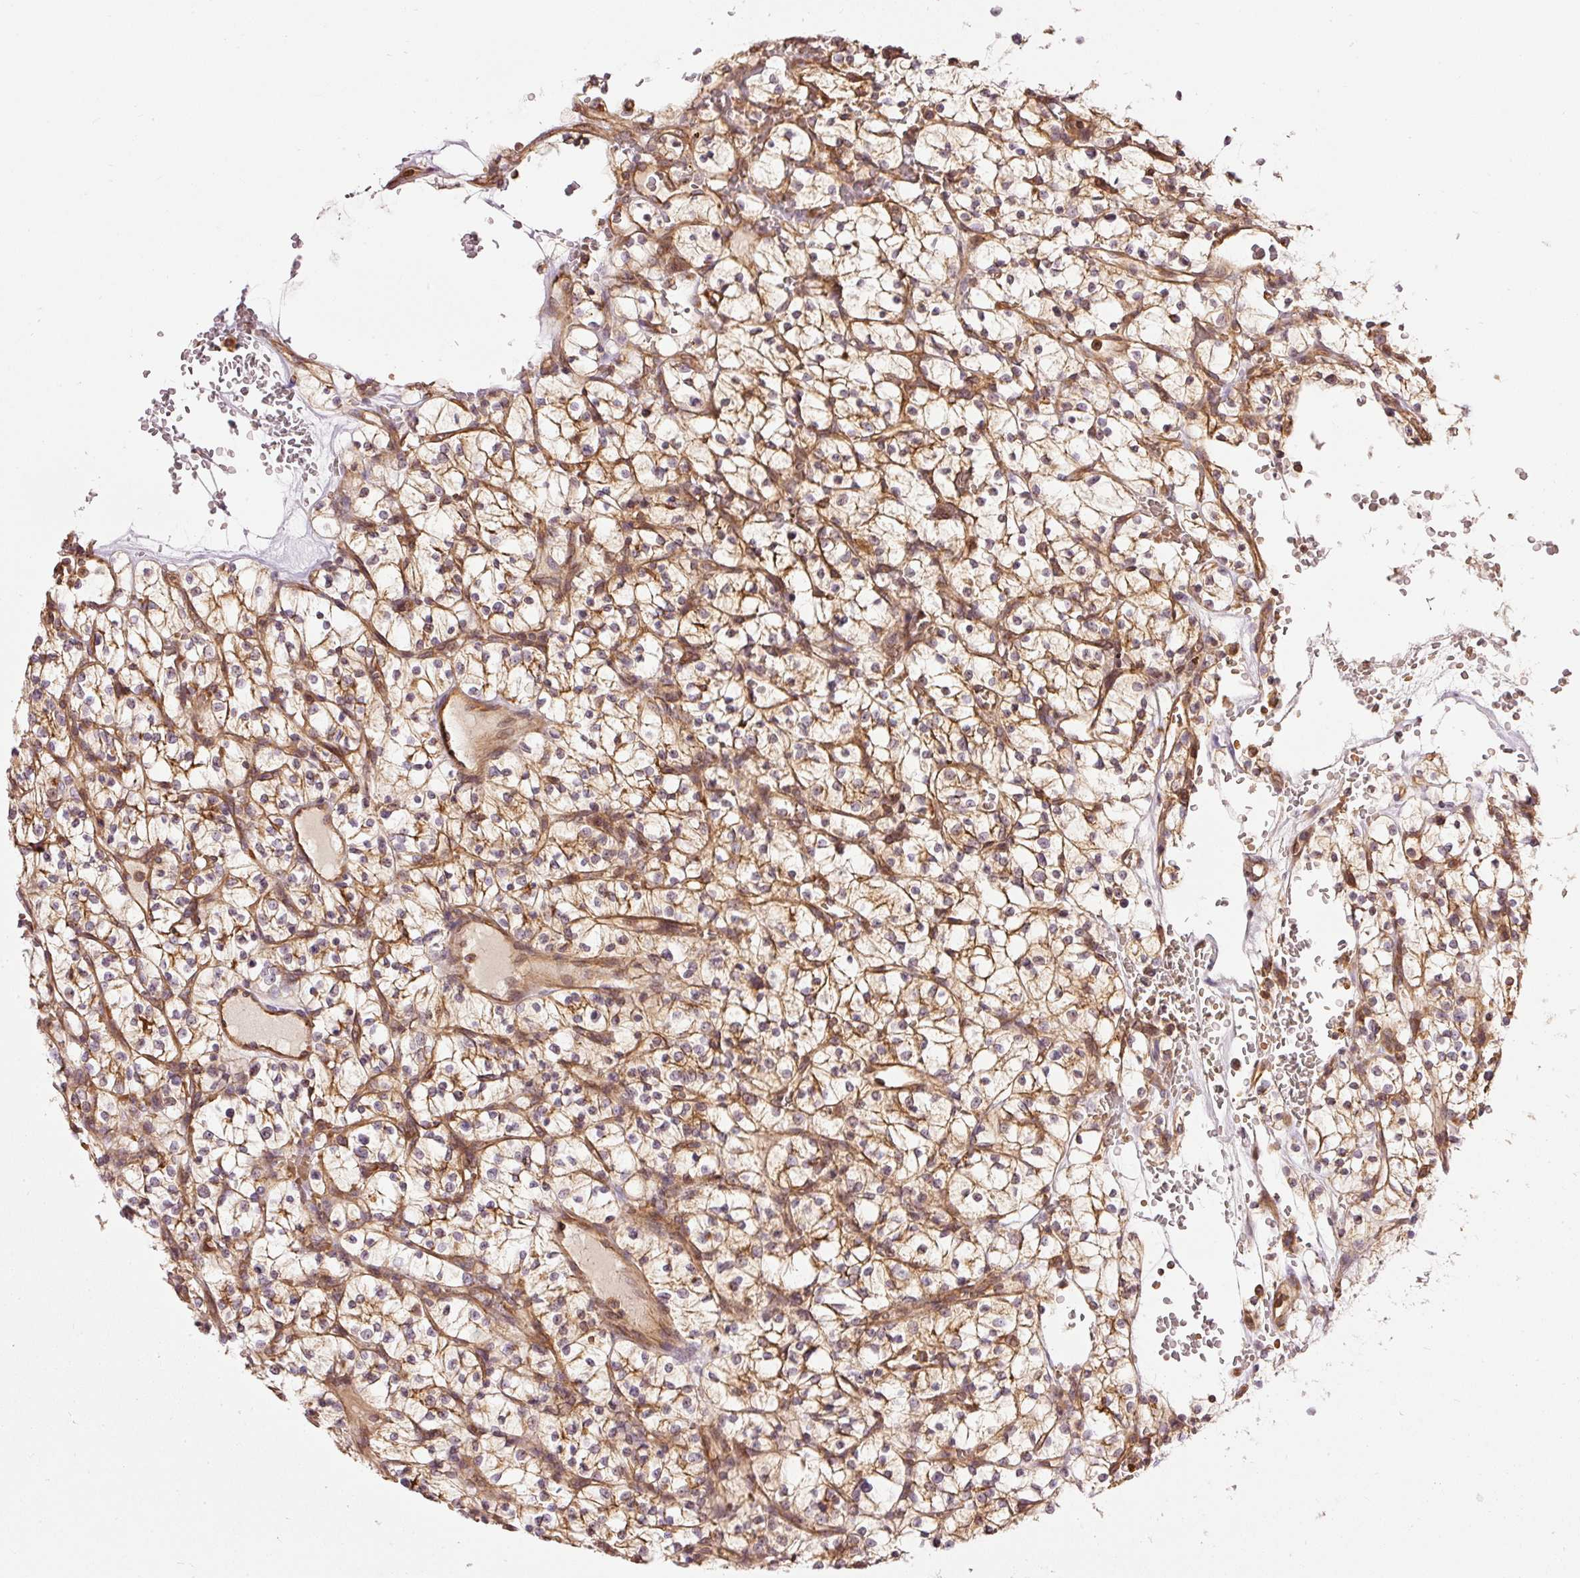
{"staining": {"intensity": "moderate", "quantity": ">75%", "location": "cytoplasmic/membranous"}, "tissue": "renal cancer", "cell_type": "Tumor cells", "image_type": "cancer", "snomed": [{"axis": "morphology", "description": "Adenocarcinoma, NOS"}, {"axis": "topography", "description": "Kidney"}], "caption": "Immunohistochemical staining of human adenocarcinoma (renal) demonstrates medium levels of moderate cytoplasmic/membranous positivity in about >75% of tumor cells.", "gene": "ADCY4", "patient": {"sex": "female", "age": 64}}